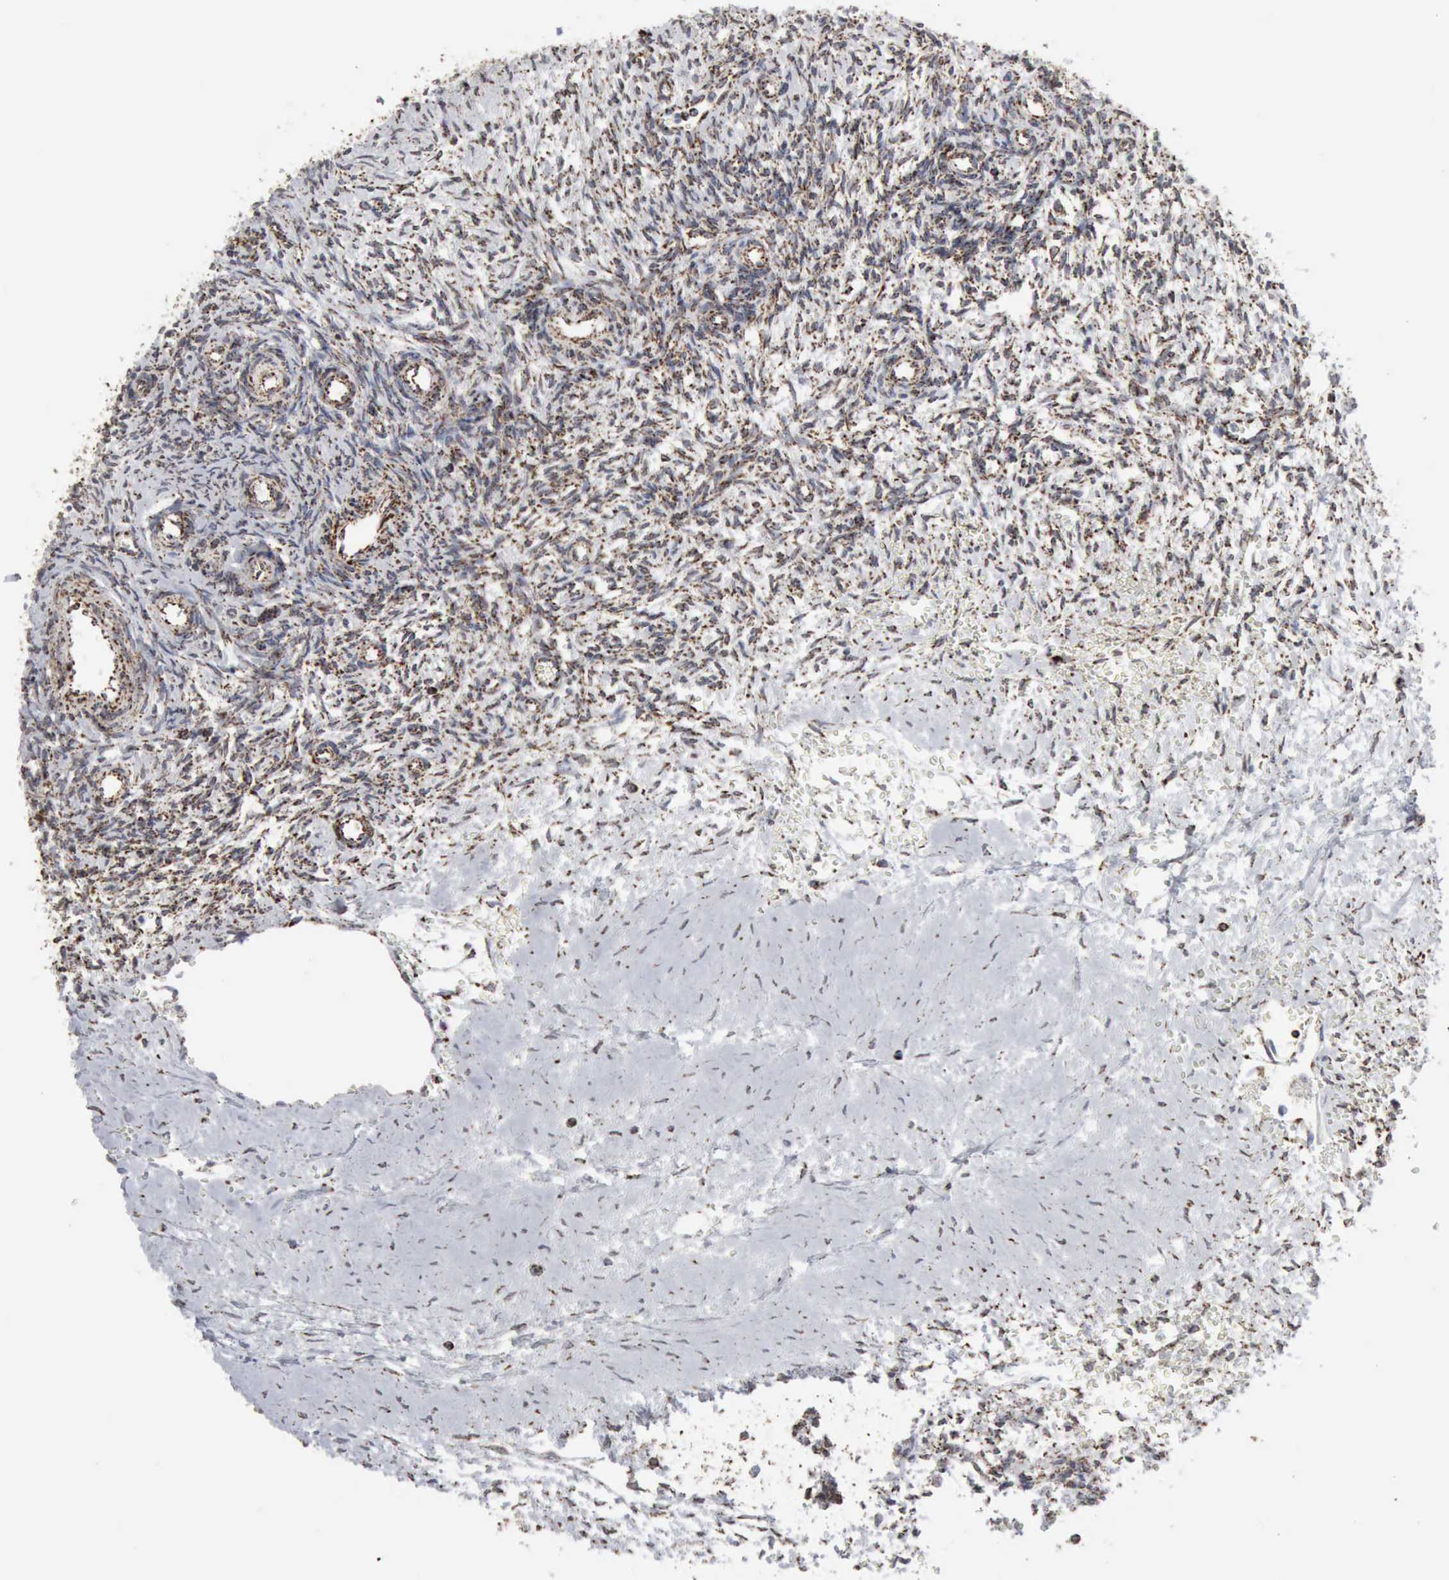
{"staining": {"intensity": "strong", "quantity": ">75%", "location": "cytoplasmic/membranous"}, "tissue": "ovary", "cell_type": "Follicle cells", "image_type": "normal", "snomed": [{"axis": "morphology", "description": "Normal tissue, NOS"}, {"axis": "topography", "description": "Ovary"}], "caption": "IHC (DAB) staining of unremarkable human ovary exhibits strong cytoplasmic/membranous protein expression in approximately >75% of follicle cells. (DAB = brown stain, brightfield microscopy at high magnification).", "gene": "ACO2", "patient": {"sex": "female", "age": 39}}